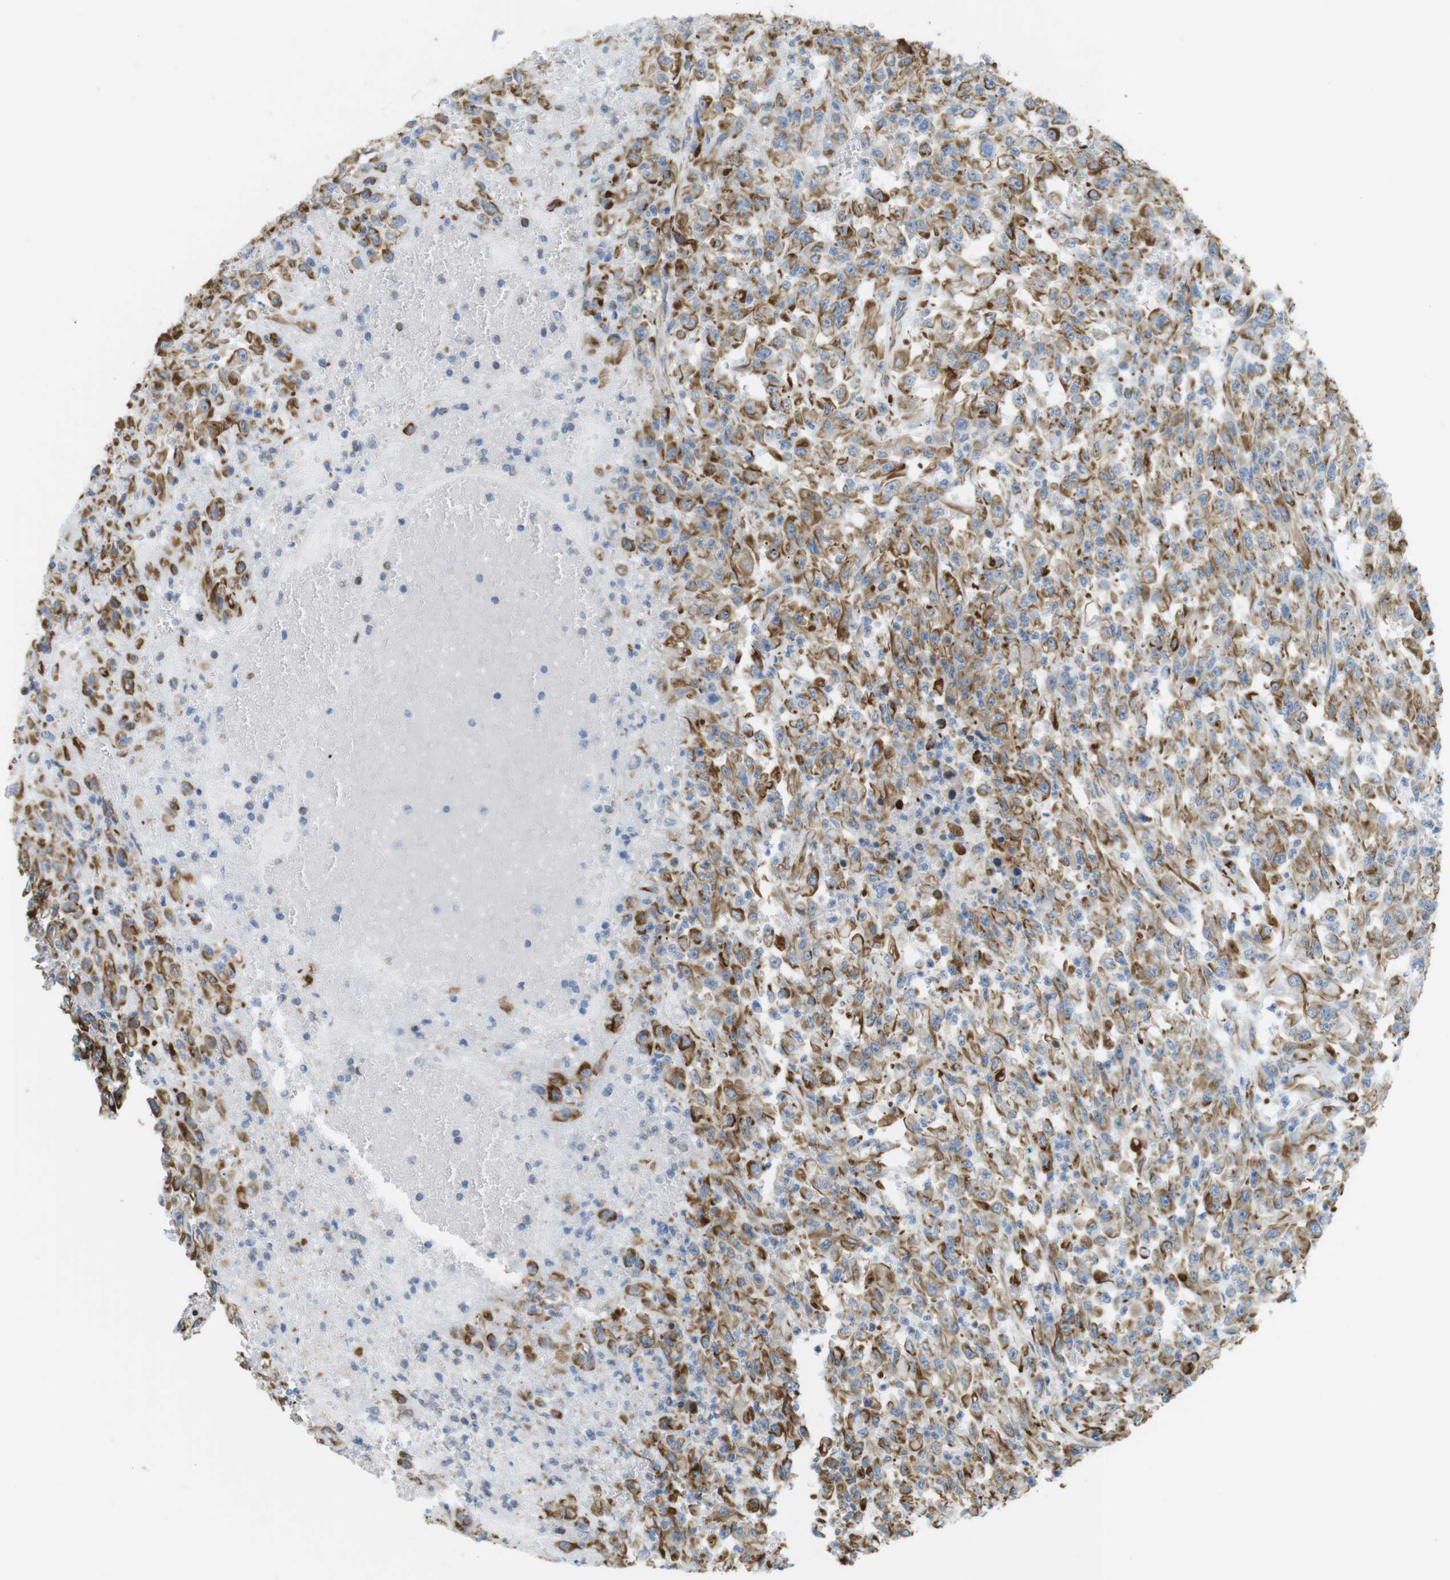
{"staining": {"intensity": "strong", "quantity": "25%-75%", "location": "cytoplasmic/membranous"}, "tissue": "urothelial cancer", "cell_type": "Tumor cells", "image_type": "cancer", "snomed": [{"axis": "morphology", "description": "Urothelial carcinoma, High grade"}, {"axis": "topography", "description": "Urinary bladder"}], "caption": "Immunohistochemical staining of human high-grade urothelial carcinoma demonstrates high levels of strong cytoplasmic/membranous protein expression in approximately 25%-75% of tumor cells.", "gene": "MS4A10", "patient": {"sex": "male", "age": 46}}